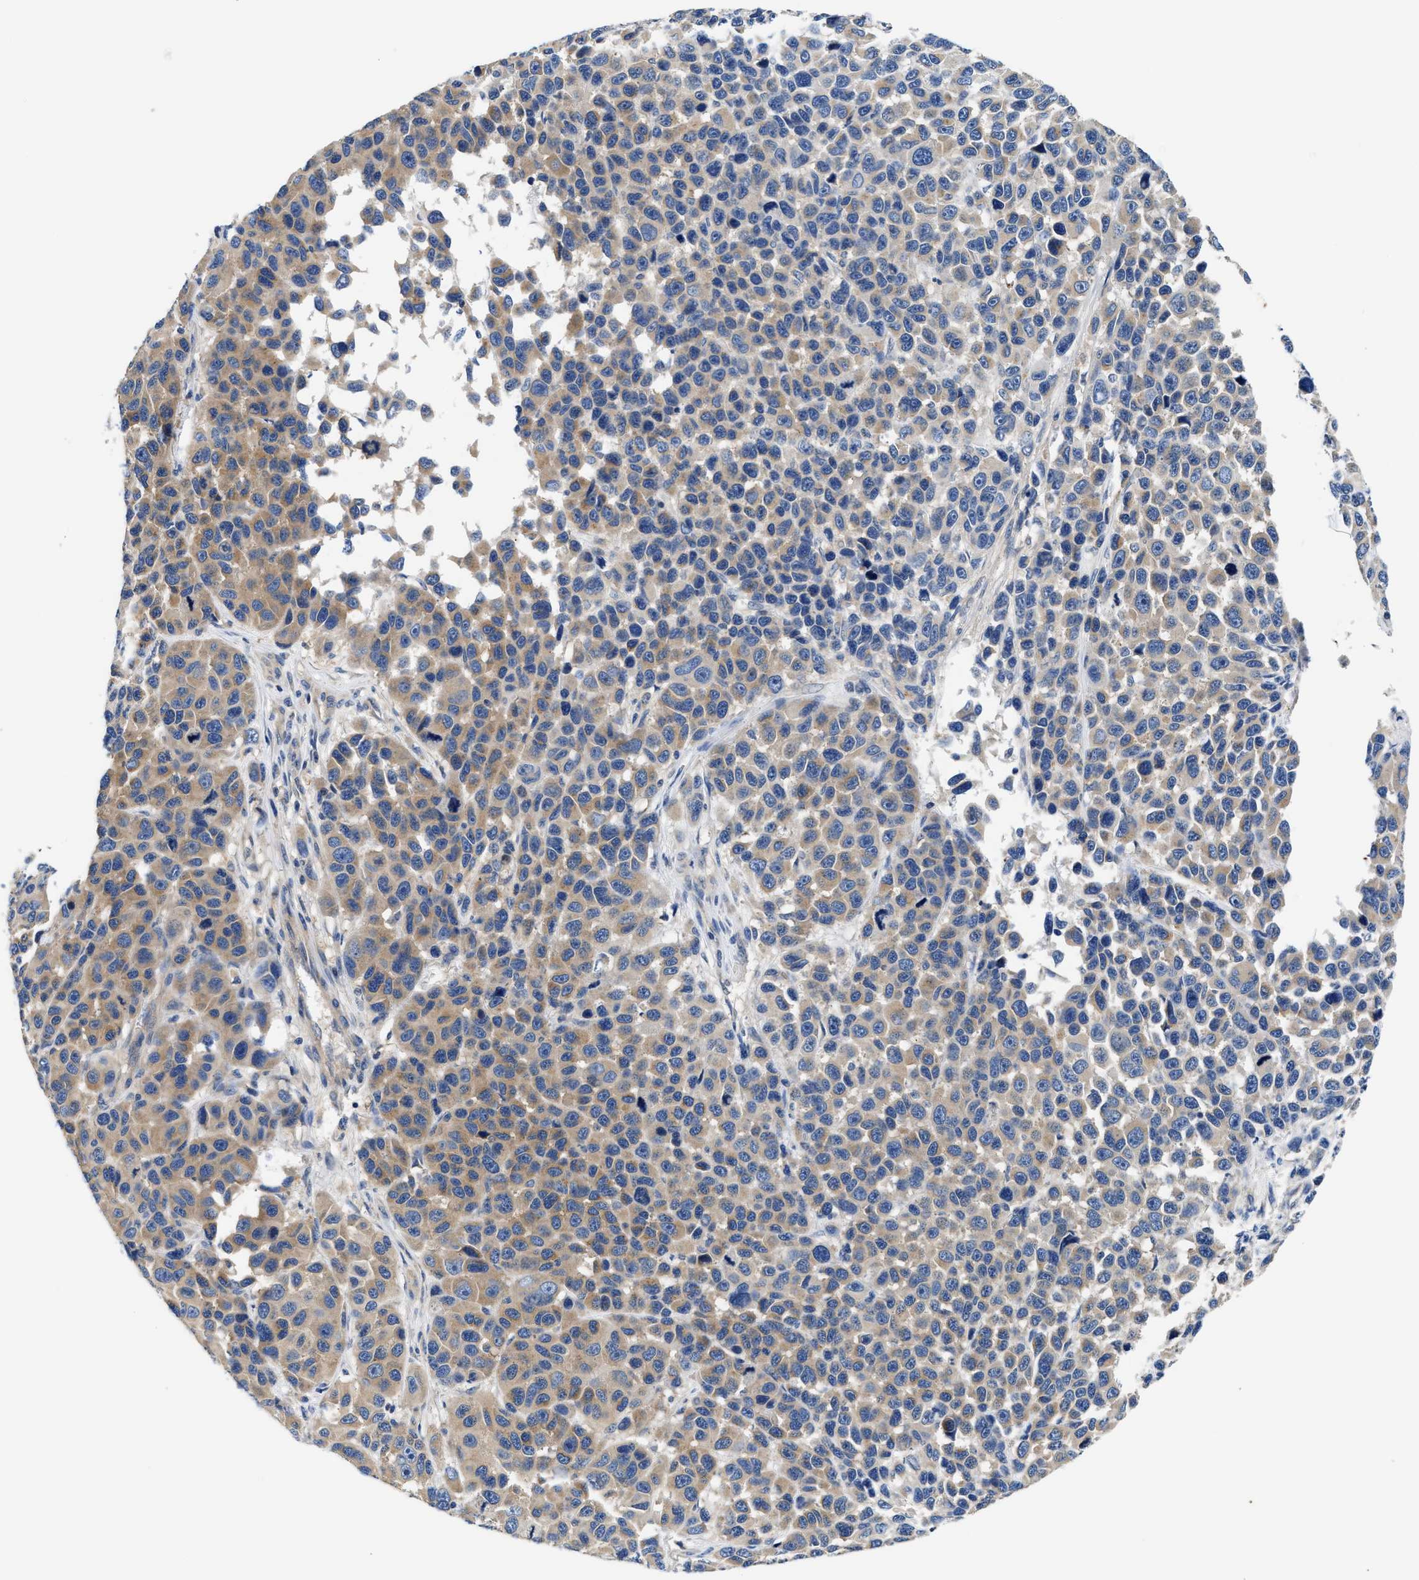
{"staining": {"intensity": "weak", "quantity": "25%-75%", "location": "cytoplasmic/membranous"}, "tissue": "melanoma", "cell_type": "Tumor cells", "image_type": "cancer", "snomed": [{"axis": "morphology", "description": "Malignant melanoma, NOS"}, {"axis": "topography", "description": "Skin"}], "caption": "Protein analysis of melanoma tissue exhibits weak cytoplasmic/membranous staining in about 25%-75% of tumor cells.", "gene": "FAM185A", "patient": {"sex": "male", "age": 53}}